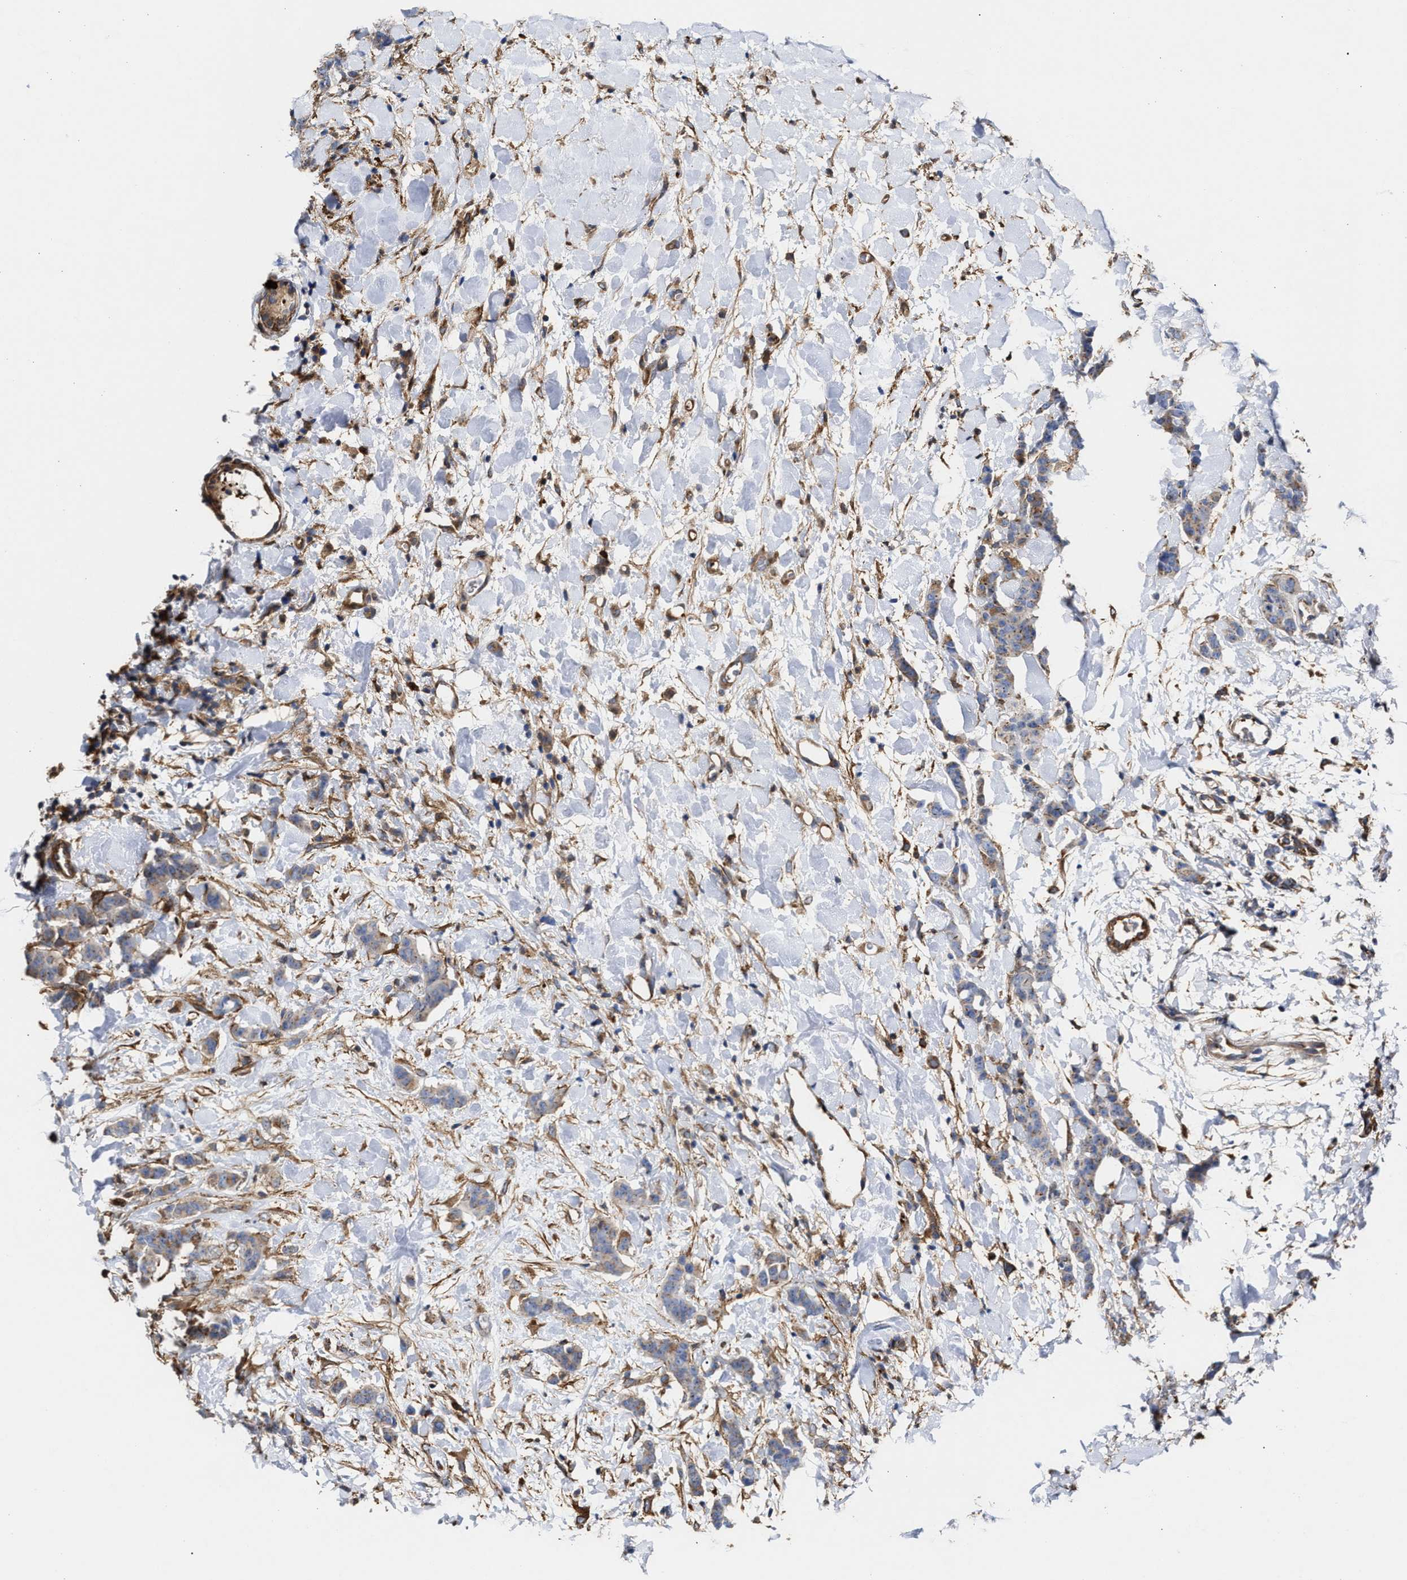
{"staining": {"intensity": "weak", "quantity": "<25%", "location": "cytoplasmic/membranous"}, "tissue": "breast cancer", "cell_type": "Tumor cells", "image_type": "cancer", "snomed": [{"axis": "morphology", "description": "Normal tissue, NOS"}, {"axis": "morphology", "description": "Duct carcinoma"}, {"axis": "topography", "description": "Breast"}], "caption": "This is an immunohistochemistry (IHC) histopathology image of human breast infiltrating ductal carcinoma. There is no positivity in tumor cells.", "gene": "HS3ST5", "patient": {"sex": "female", "age": 40}}